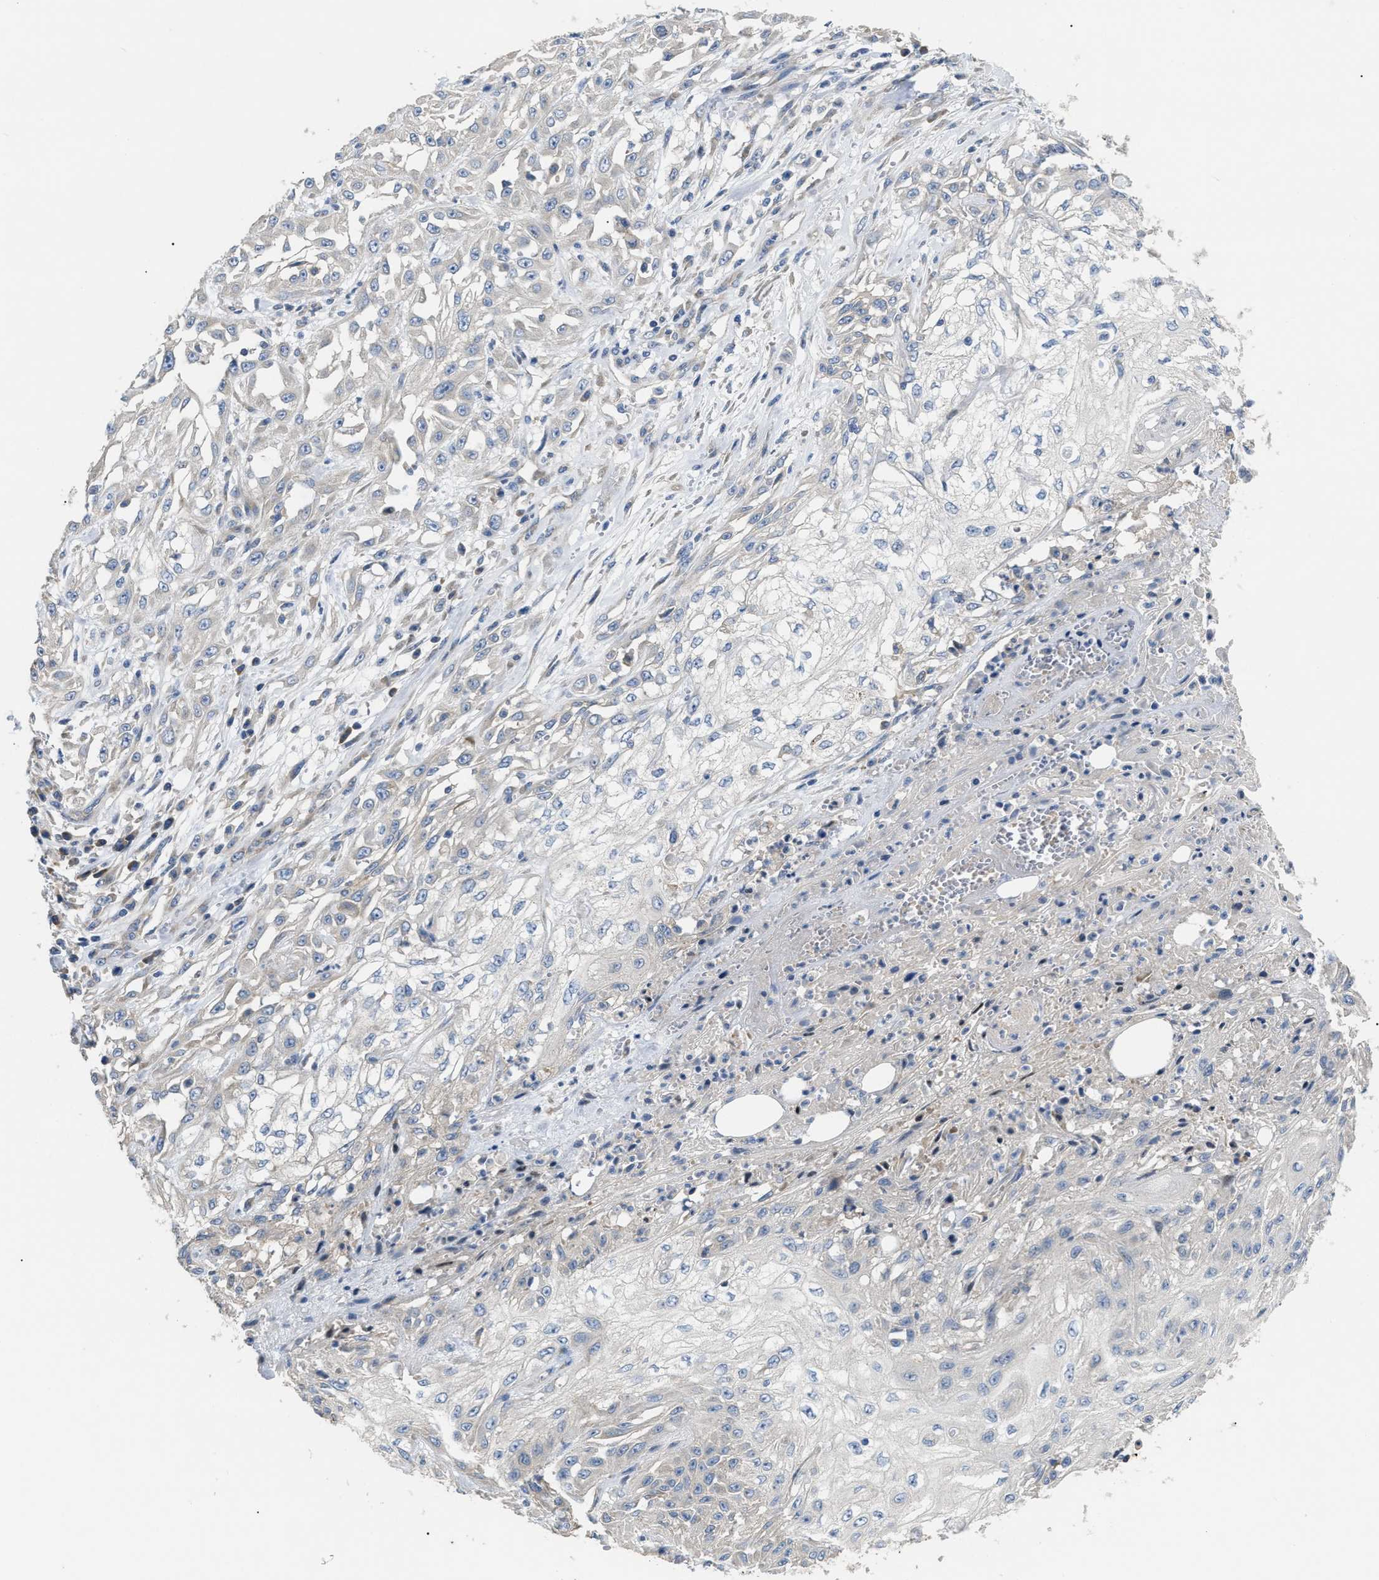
{"staining": {"intensity": "negative", "quantity": "none", "location": "none"}, "tissue": "skin cancer", "cell_type": "Tumor cells", "image_type": "cancer", "snomed": [{"axis": "morphology", "description": "Squamous cell carcinoma, NOS"}, {"axis": "morphology", "description": "Squamous cell carcinoma, metastatic, NOS"}, {"axis": "topography", "description": "Skin"}, {"axis": "topography", "description": "Lymph node"}], "caption": "DAB (3,3'-diaminobenzidine) immunohistochemical staining of human skin cancer demonstrates no significant expression in tumor cells.", "gene": "DHX58", "patient": {"sex": "male", "age": 75}}